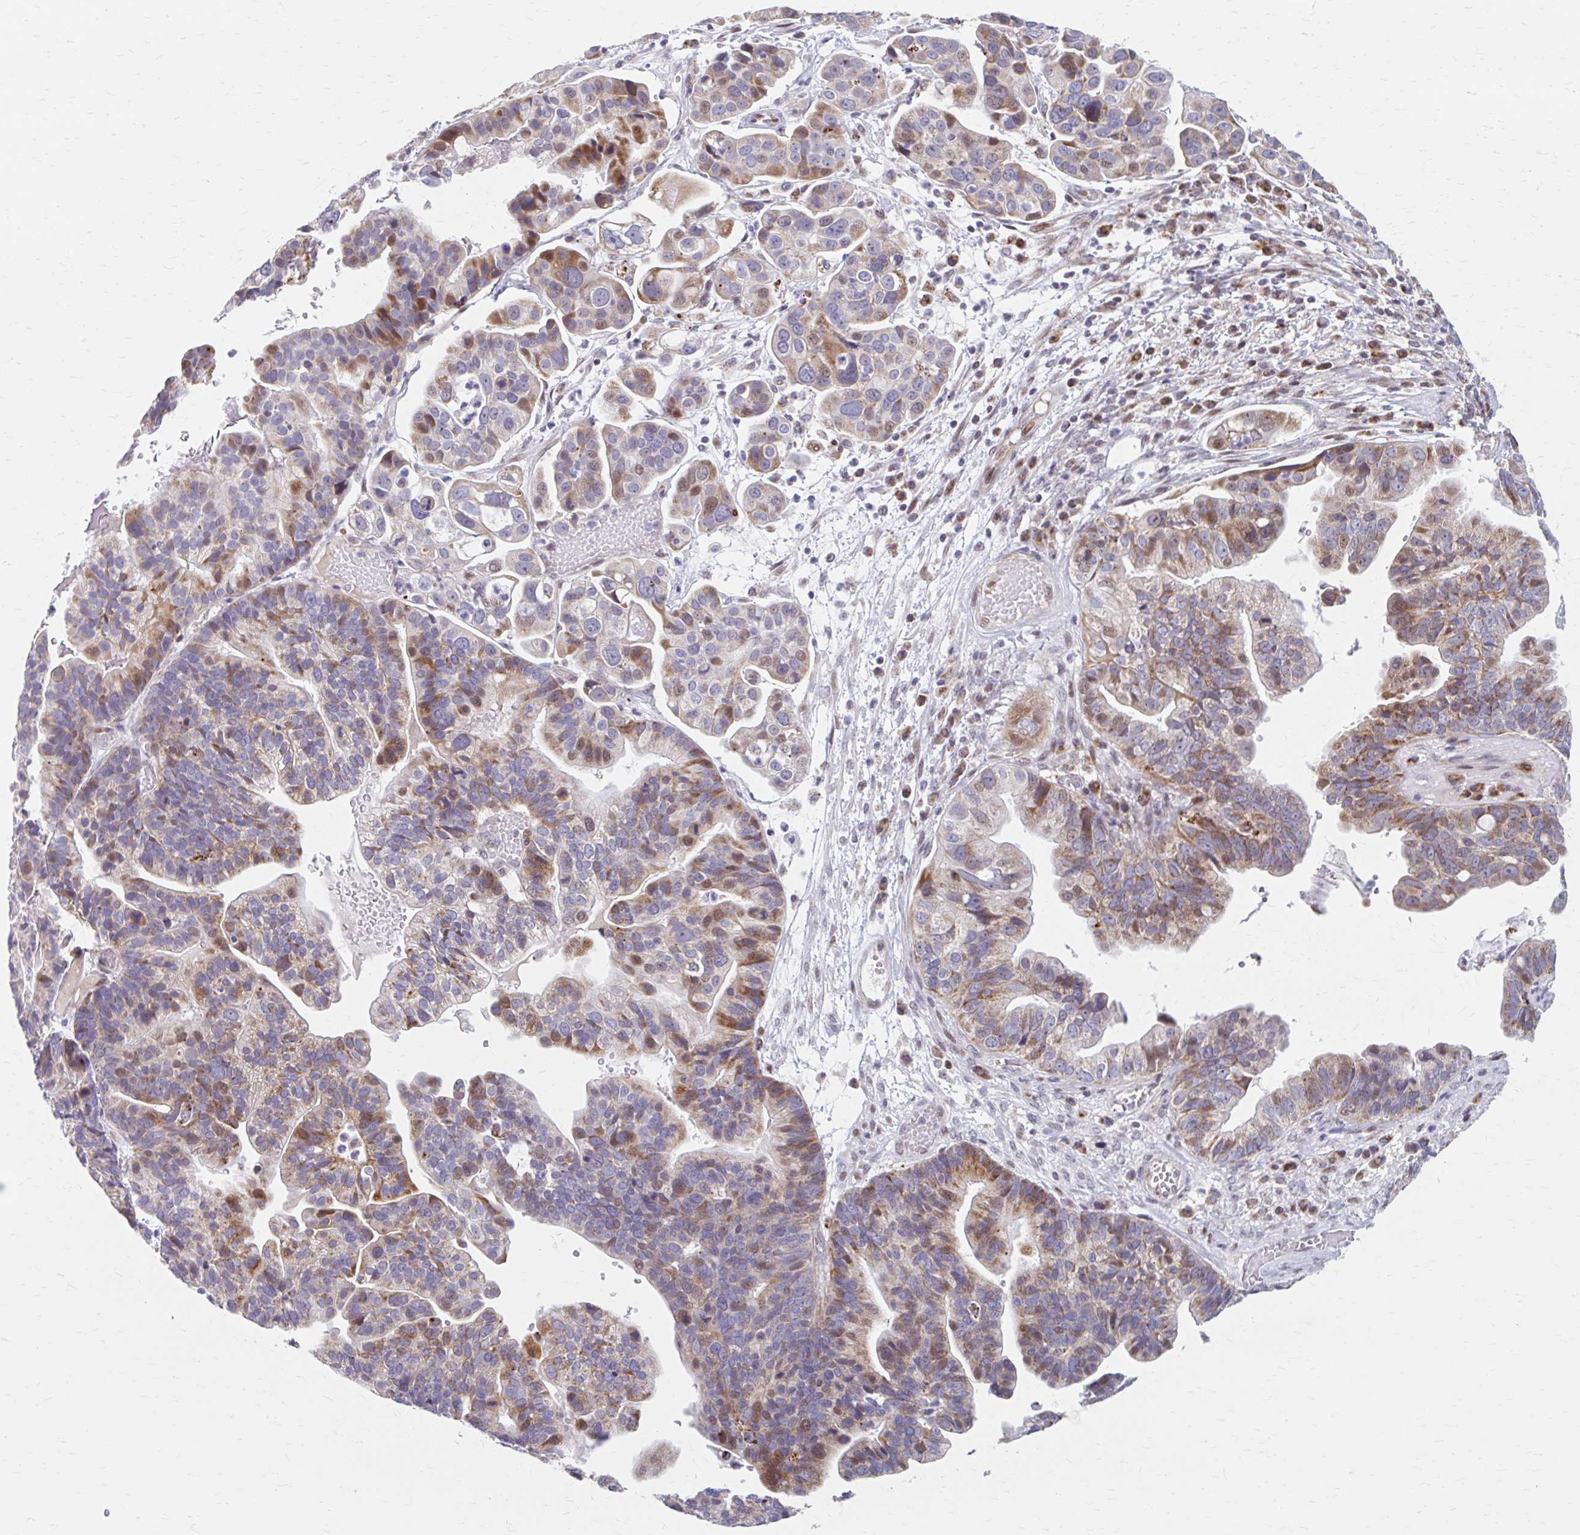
{"staining": {"intensity": "moderate", "quantity": "25%-75%", "location": "cytoplasmic/membranous,nuclear"}, "tissue": "ovarian cancer", "cell_type": "Tumor cells", "image_type": "cancer", "snomed": [{"axis": "morphology", "description": "Cystadenocarcinoma, serous, NOS"}, {"axis": "topography", "description": "Ovary"}], "caption": "A photomicrograph of human ovarian serous cystadenocarcinoma stained for a protein shows moderate cytoplasmic/membranous and nuclear brown staining in tumor cells.", "gene": "BEAN1", "patient": {"sex": "female", "age": 56}}